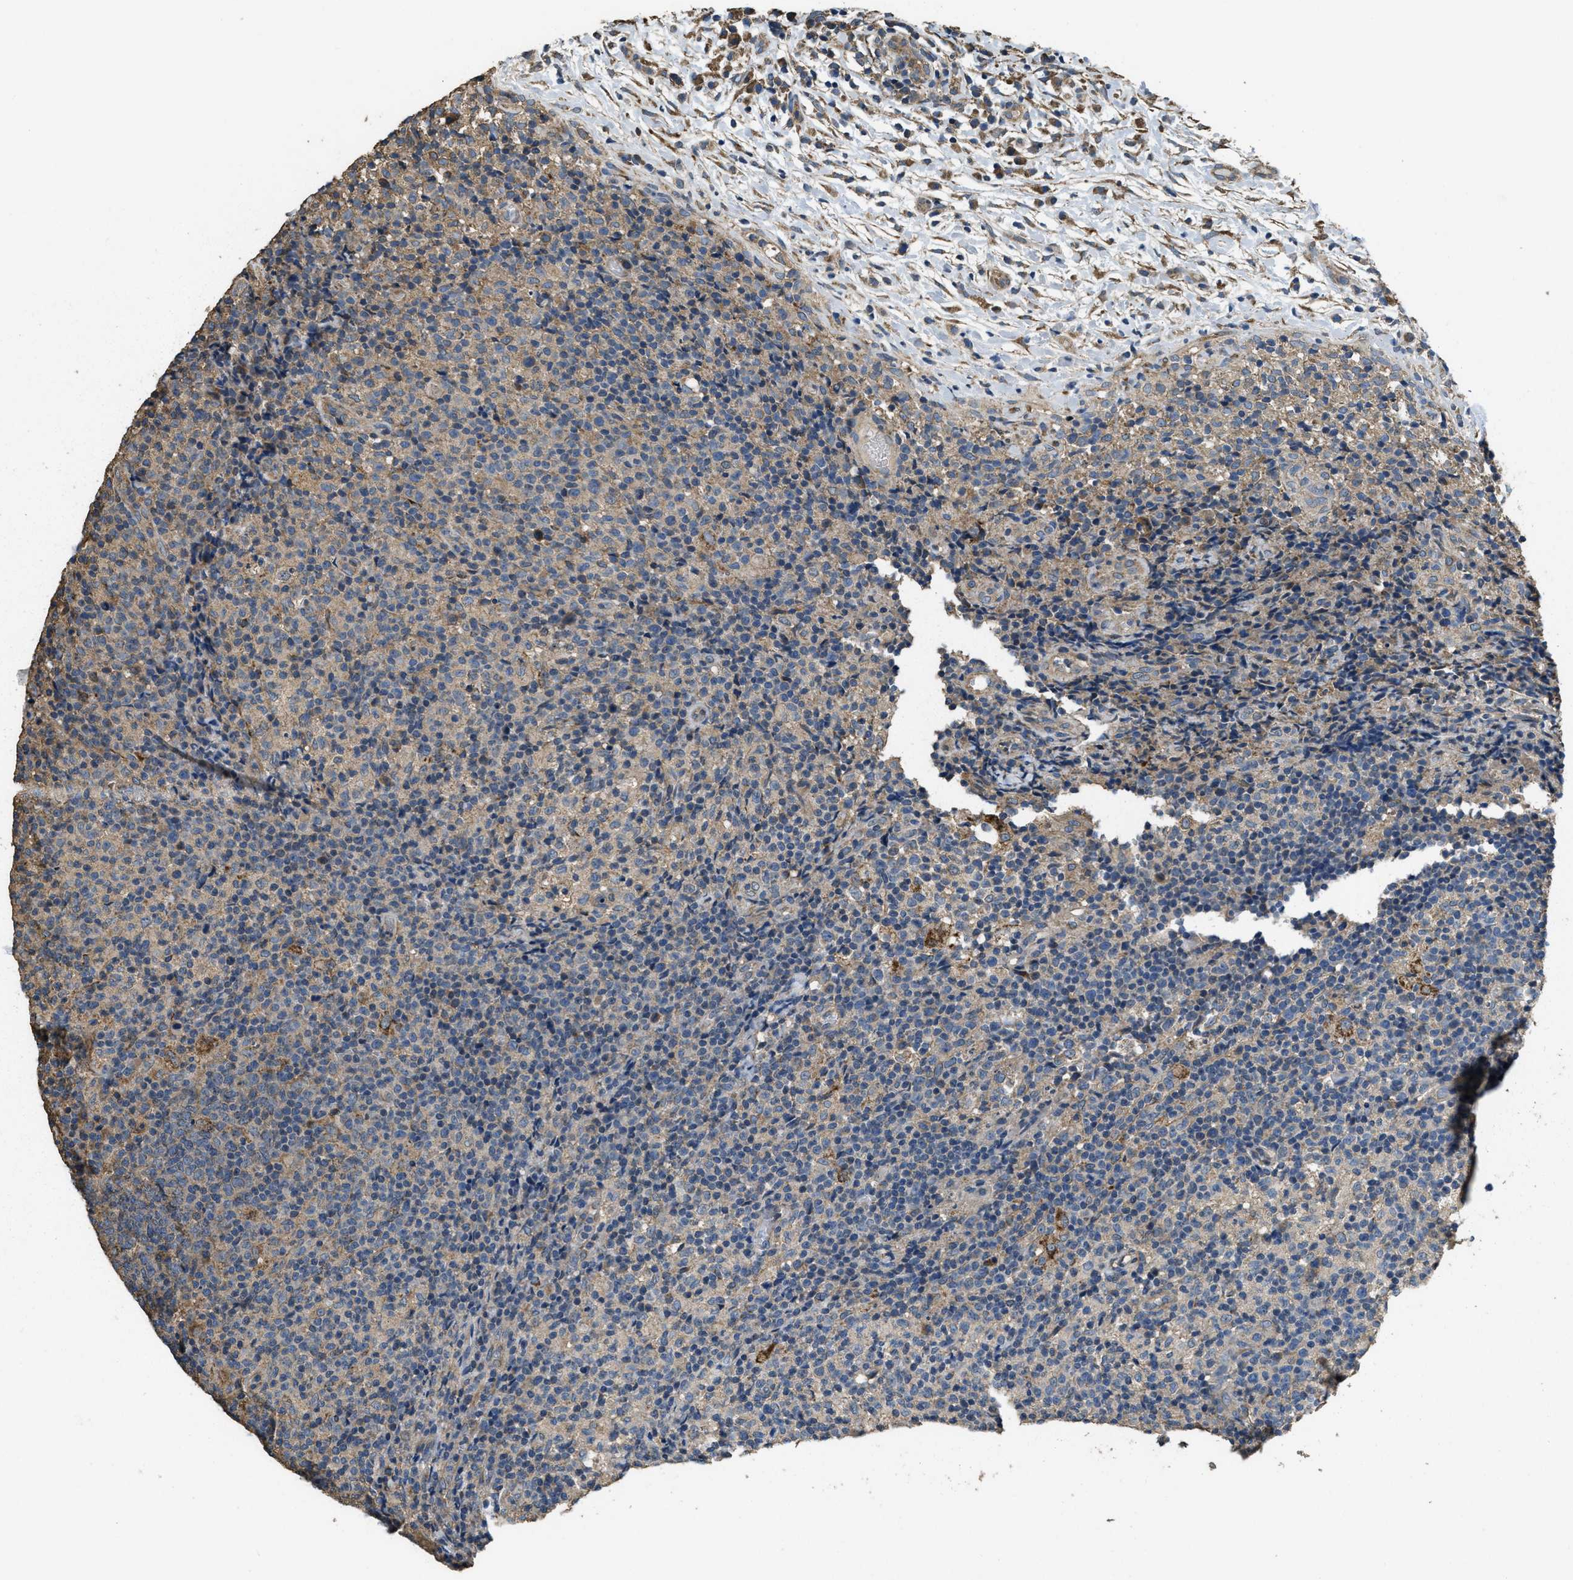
{"staining": {"intensity": "weak", "quantity": "25%-75%", "location": "cytoplasmic/membranous"}, "tissue": "lymph node", "cell_type": "Germinal center cells", "image_type": "normal", "snomed": [{"axis": "morphology", "description": "Normal tissue, NOS"}, {"axis": "morphology", "description": "Inflammation, NOS"}, {"axis": "topography", "description": "Lymph node"}], "caption": "A micrograph of lymph node stained for a protein demonstrates weak cytoplasmic/membranous brown staining in germinal center cells.", "gene": "THBS2", "patient": {"sex": "male", "age": 55}}